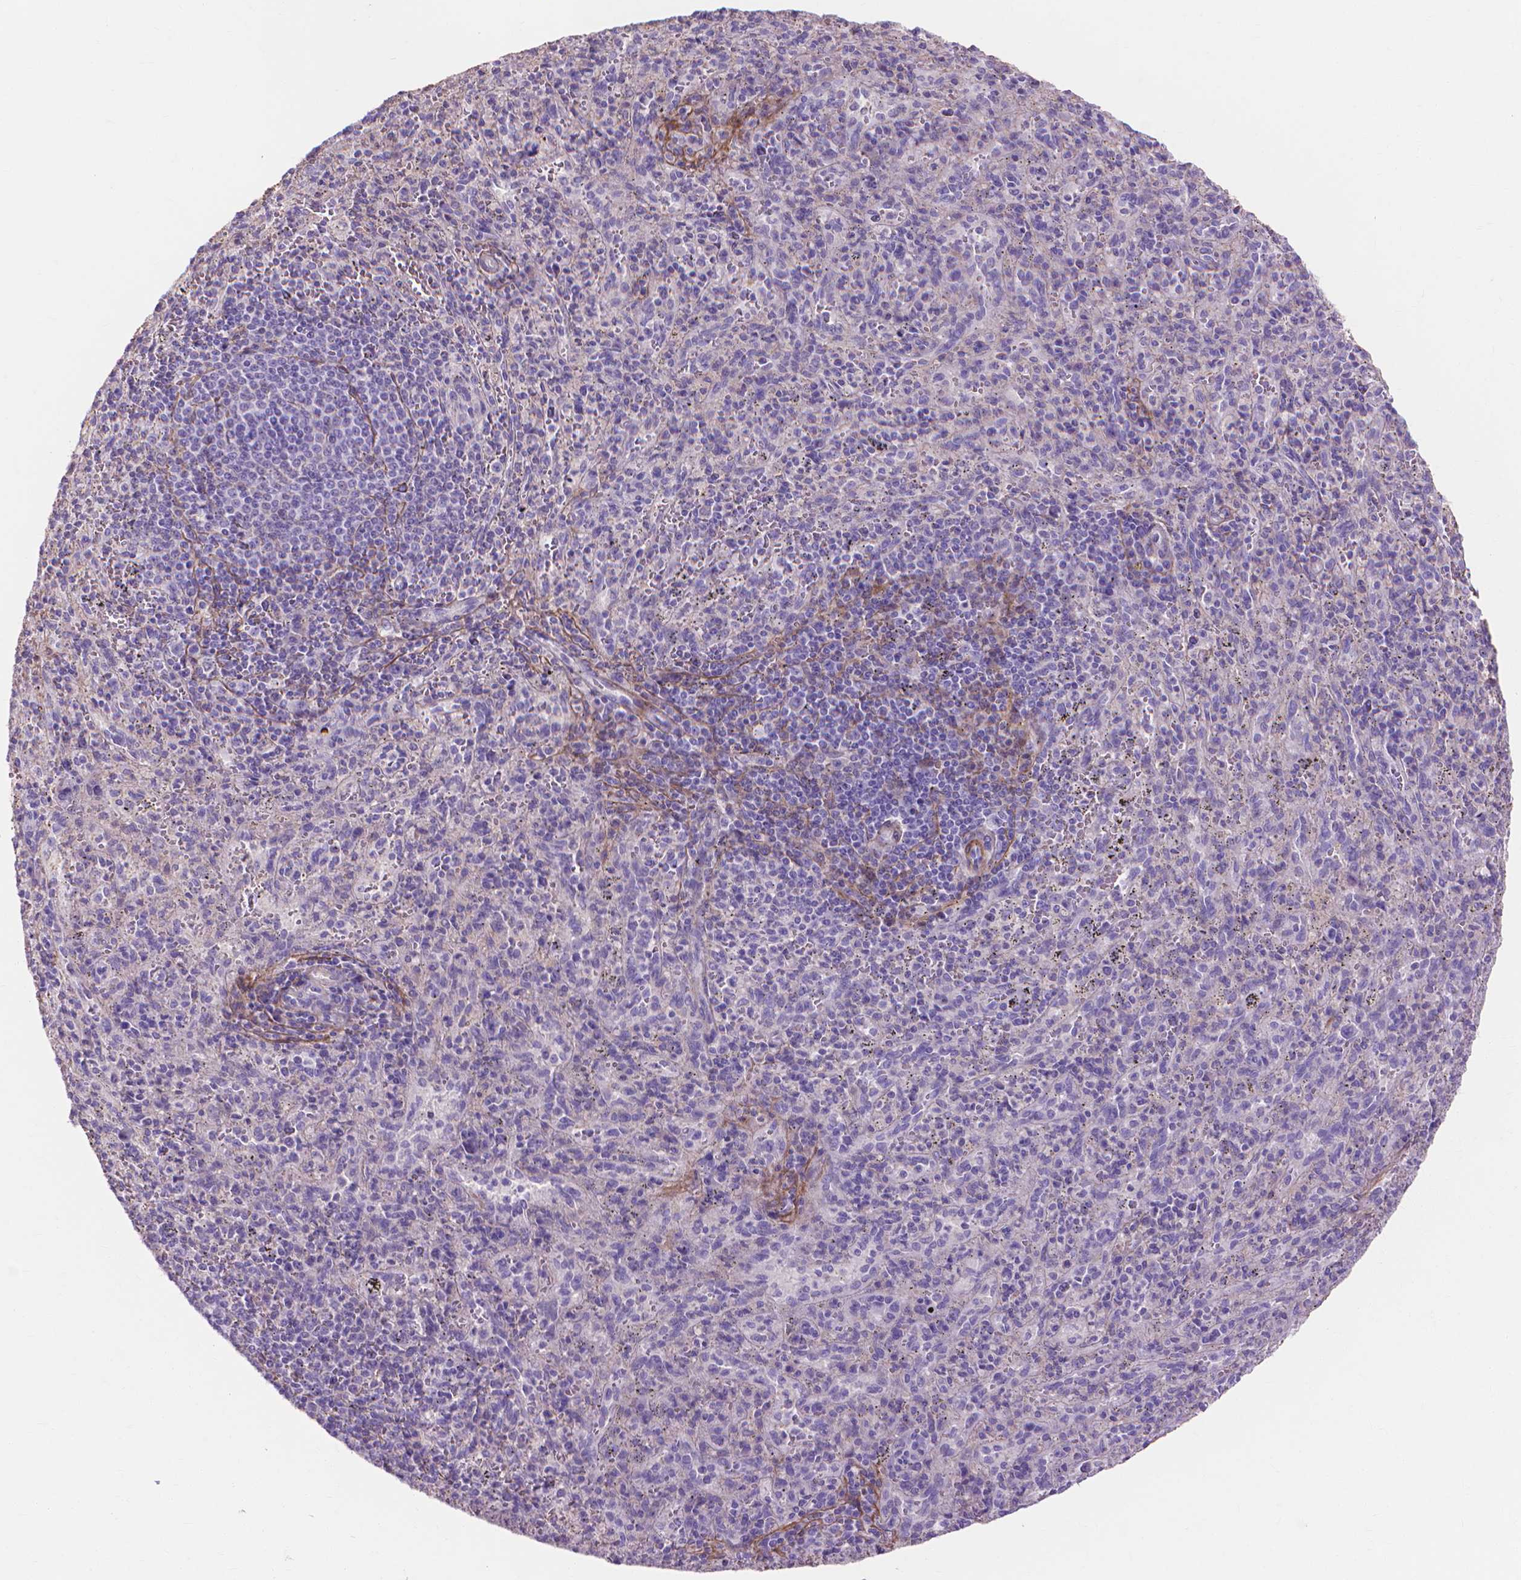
{"staining": {"intensity": "negative", "quantity": "none", "location": "none"}, "tissue": "spleen", "cell_type": "Cells in red pulp", "image_type": "normal", "snomed": [{"axis": "morphology", "description": "Normal tissue, NOS"}, {"axis": "topography", "description": "Spleen"}], "caption": "Protein analysis of unremarkable spleen reveals no significant expression in cells in red pulp.", "gene": "MBLAC1", "patient": {"sex": "male", "age": 57}}